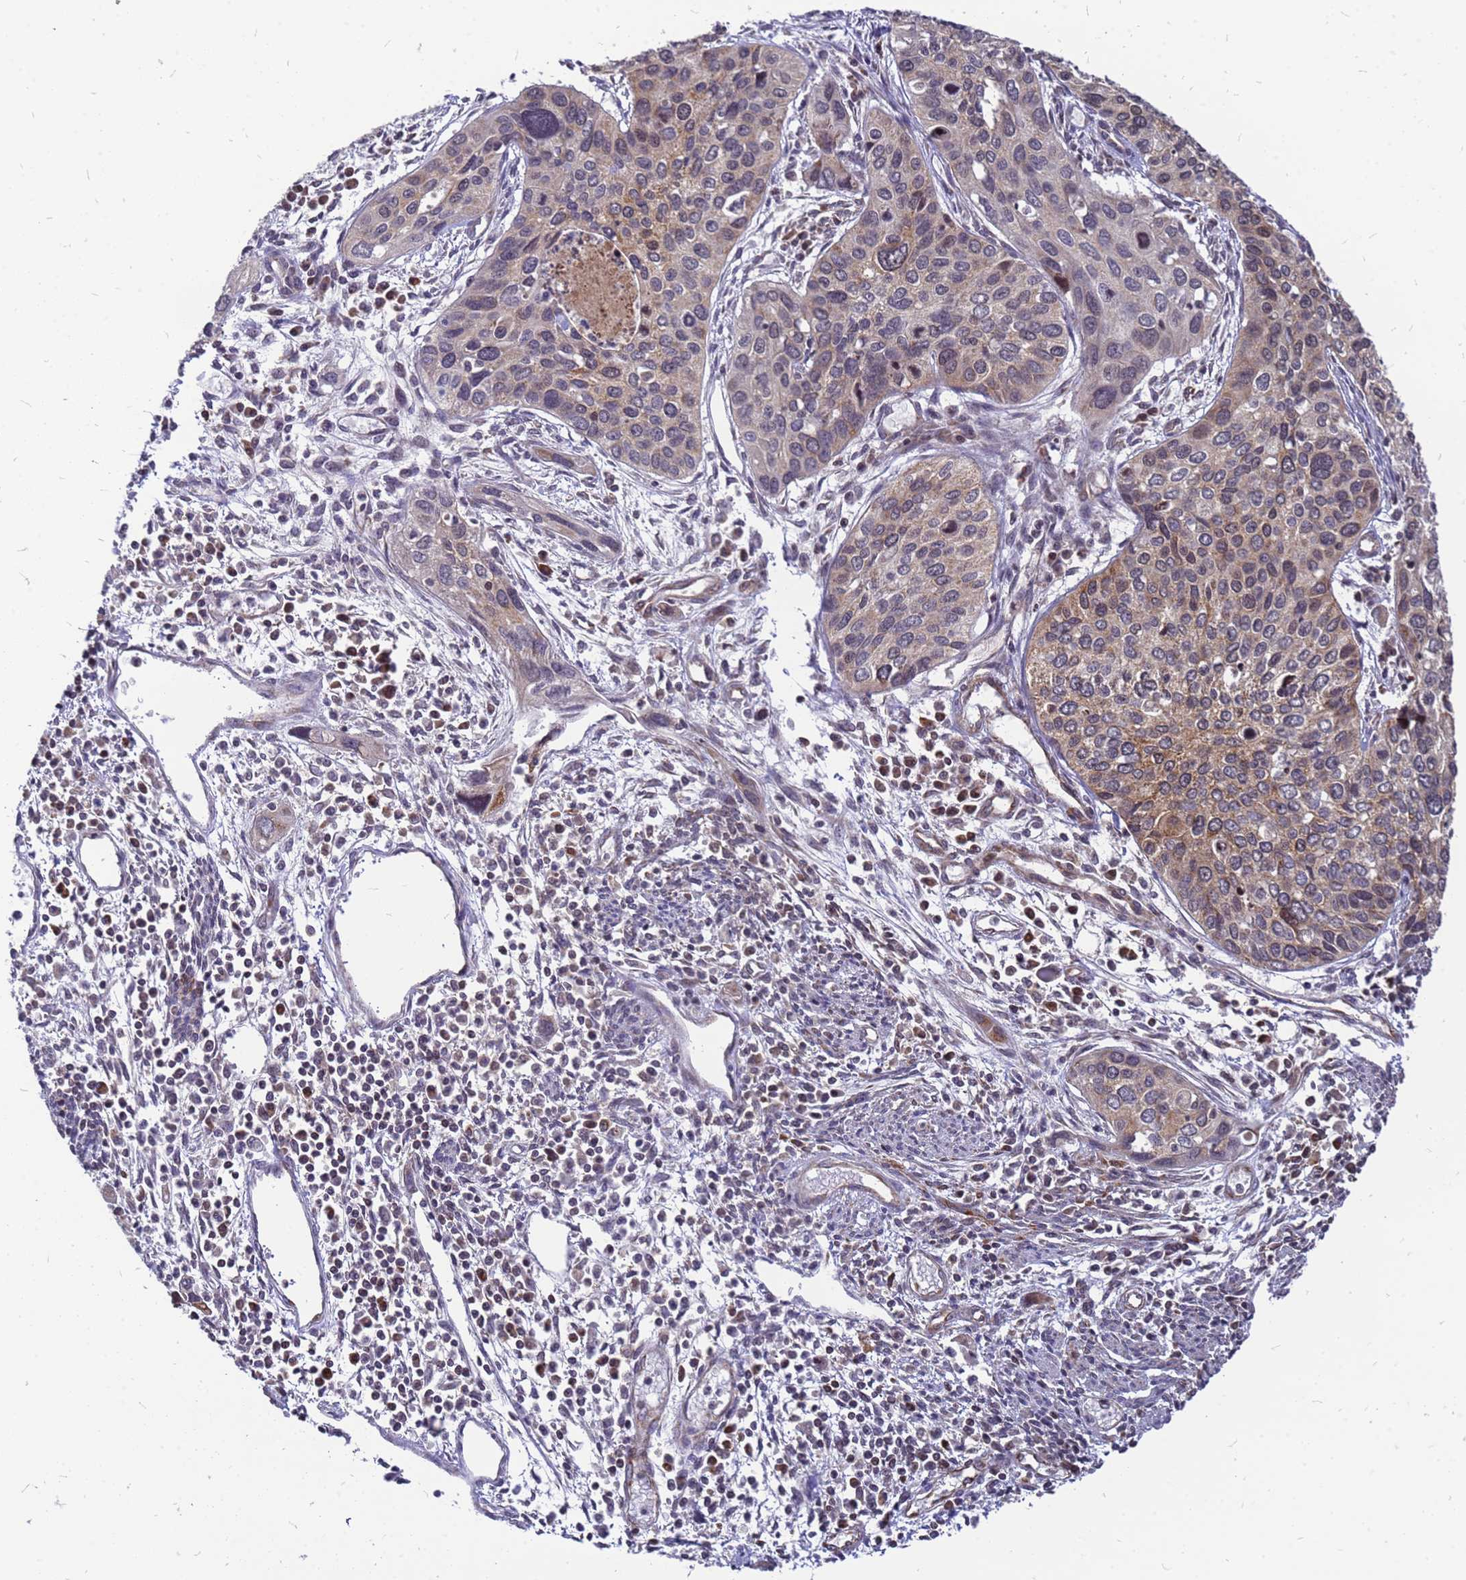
{"staining": {"intensity": "moderate", "quantity": "<25%", "location": "cytoplasmic/membranous"}, "tissue": "cervical cancer", "cell_type": "Tumor cells", "image_type": "cancer", "snomed": [{"axis": "morphology", "description": "Squamous cell carcinoma, NOS"}, {"axis": "topography", "description": "Cervix"}], "caption": "The micrograph reveals staining of squamous cell carcinoma (cervical), revealing moderate cytoplasmic/membranous protein expression (brown color) within tumor cells. Using DAB (brown) and hematoxylin (blue) stains, captured at high magnification using brightfield microscopy.", "gene": "CMC4", "patient": {"sex": "female", "age": 55}}